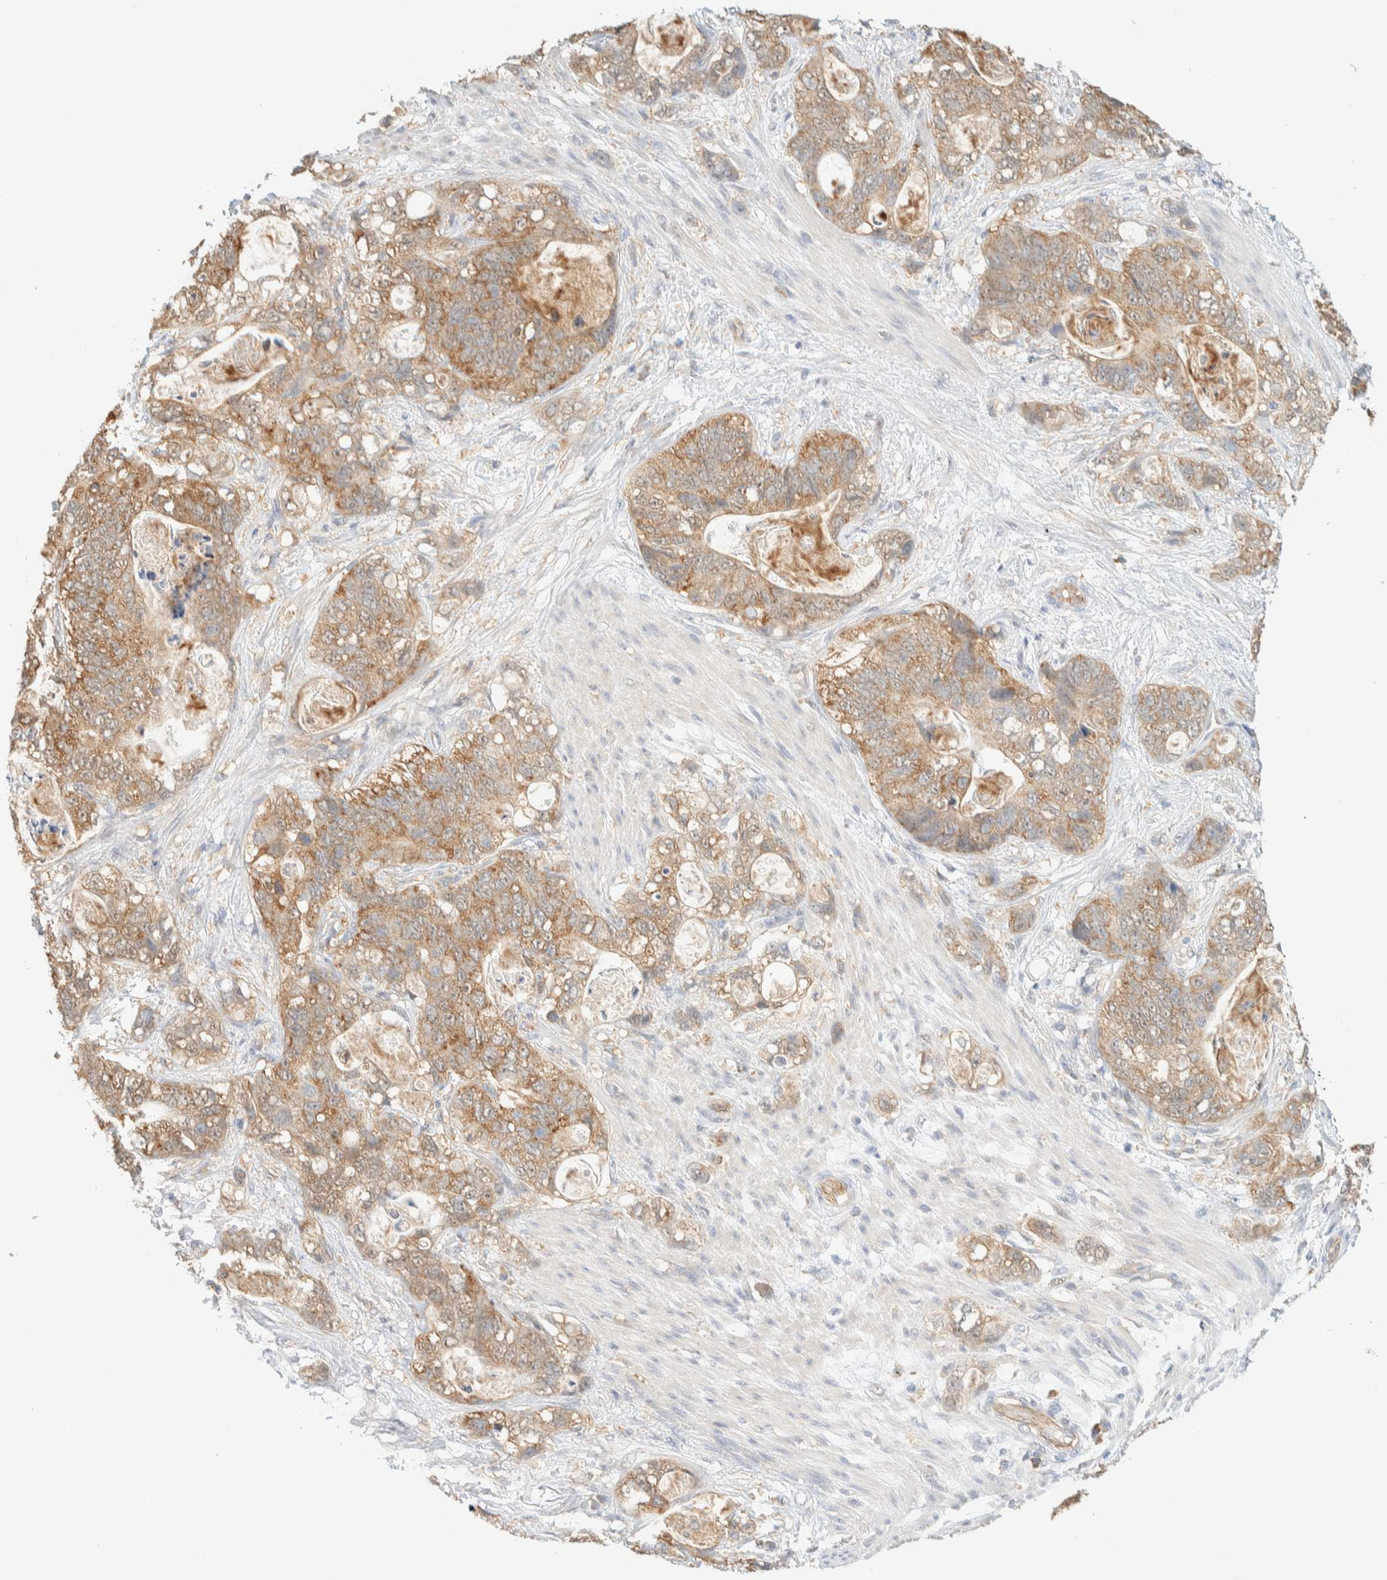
{"staining": {"intensity": "moderate", "quantity": ">75%", "location": "cytoplasmic/membranous"}, "tissue": "stomach cancer", "cell_type": "Tumor cells", "image_type": "cancer", "snomed": [{"axis": "morphology", "description": "Normal tissue, NOS"}, {"axis": "morphology", "description": "Adenocarcinoma, NOS"}, {"axis": "topography", "description": "Stomach"}], "caption": "Tumor cells exhibit medium levels of moderate cytoplasmic/membranous positivity in about >75% of cells in stomach cancer (adenocarcinoma). The staining is performed using DAB brown chromogen to label protein expression. The nuclei are counter-stained blue using hematoxylin.", "gene": "TBC1D8B", "patient": {"sex": "female", "age": 89}}